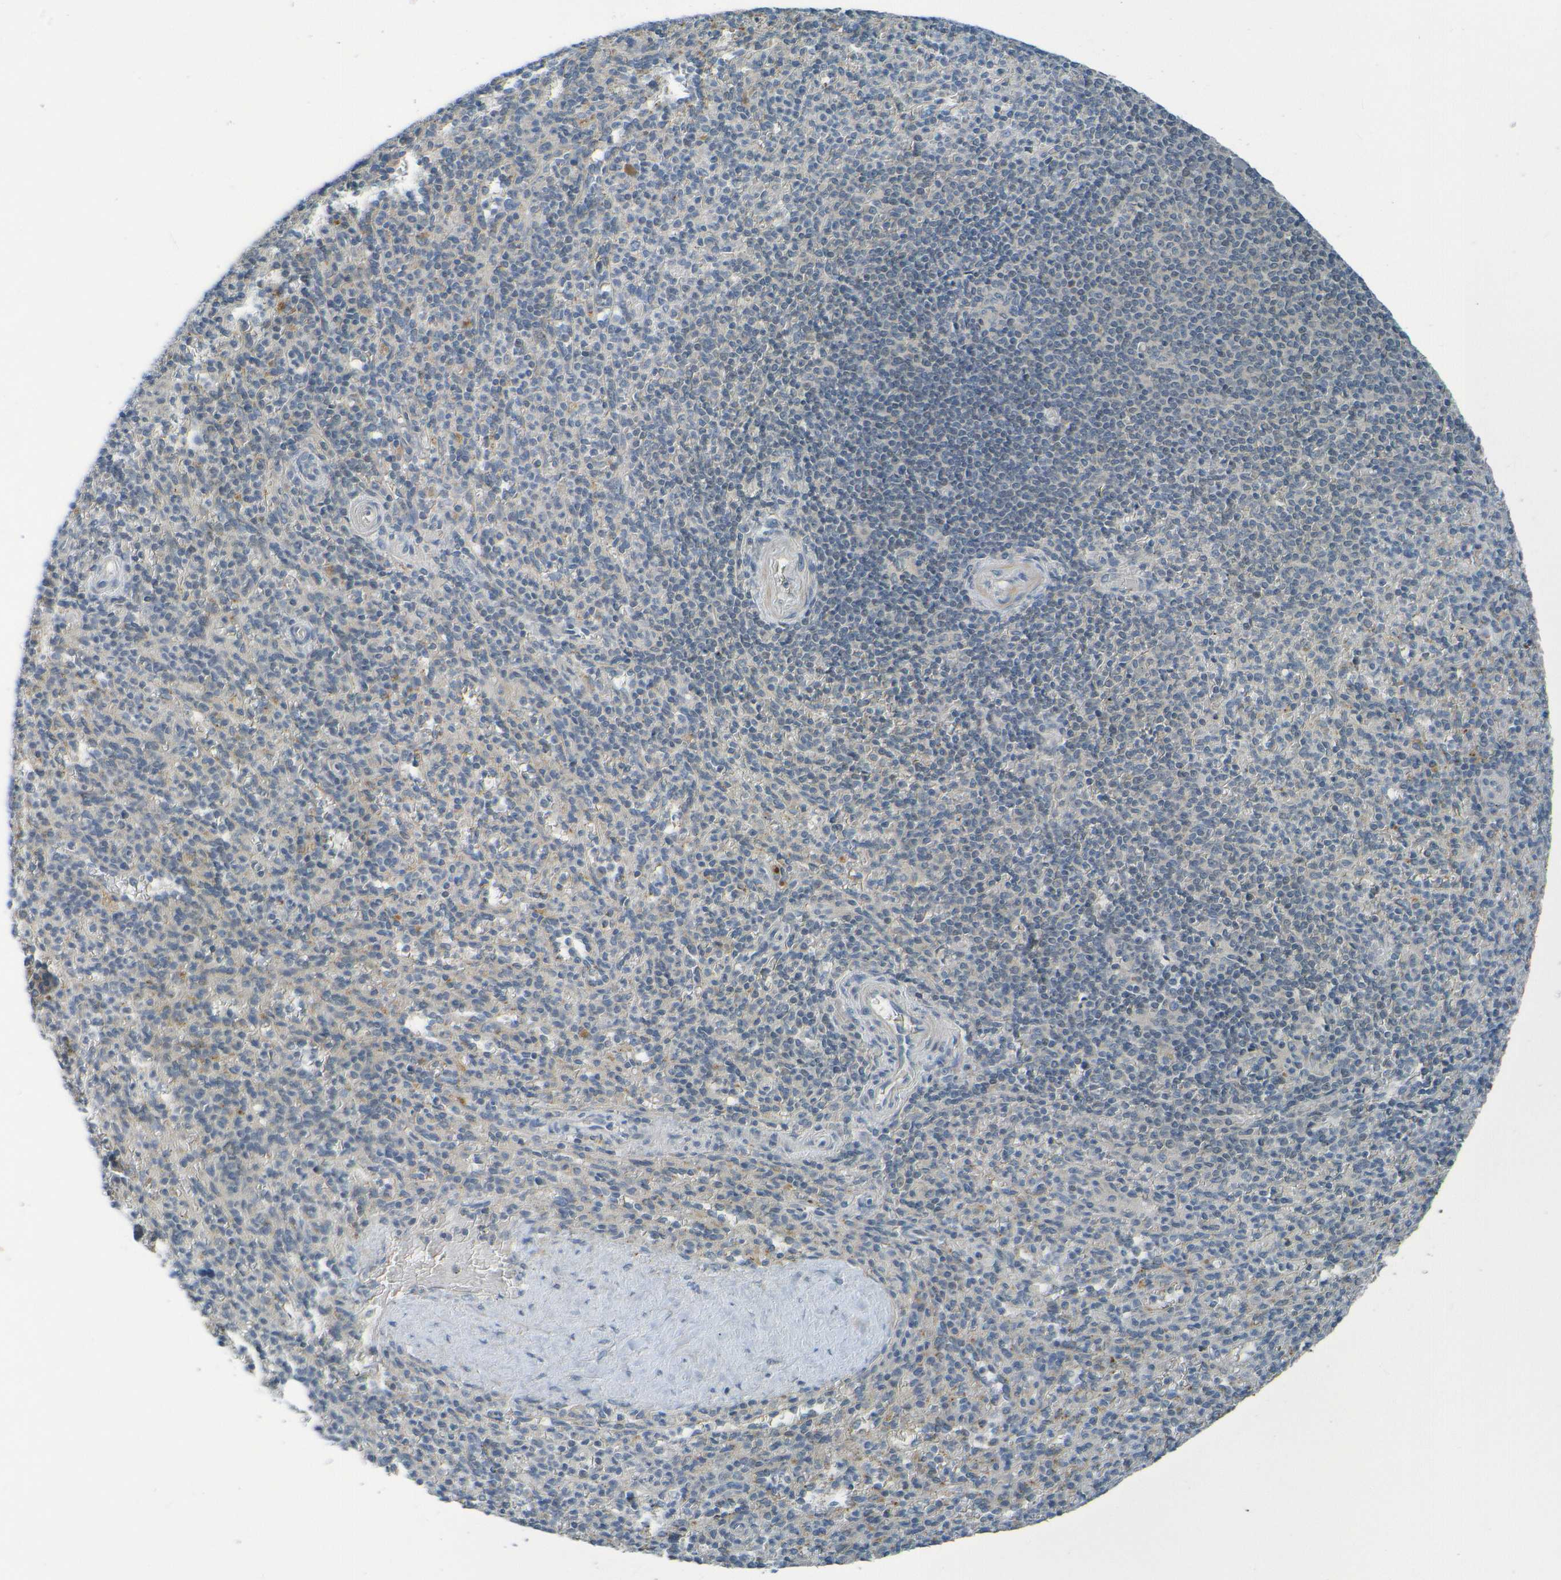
{"staining": {"intensity": "weak", "quantity": "<25%", "location": "cytoplasmic/membranous"}, "tissue": "spleen", "cell_type": "Cells in red pulp", "image_type": "normal", "snomed": [{"axis": "morphology", "description": "Normal tissue, NOS"}, {"axis": "topography", "description": "Spleen"}], "caption": "This is a image of IHC staining of normal spleen, which shows no expression in cells in red pulp. (DAB (3,3'-diaminobenzidine) IHC with hematoxylin counter stain).", "gene": "CYP4F2", "patient": {"sex": "male", "age": 36}}